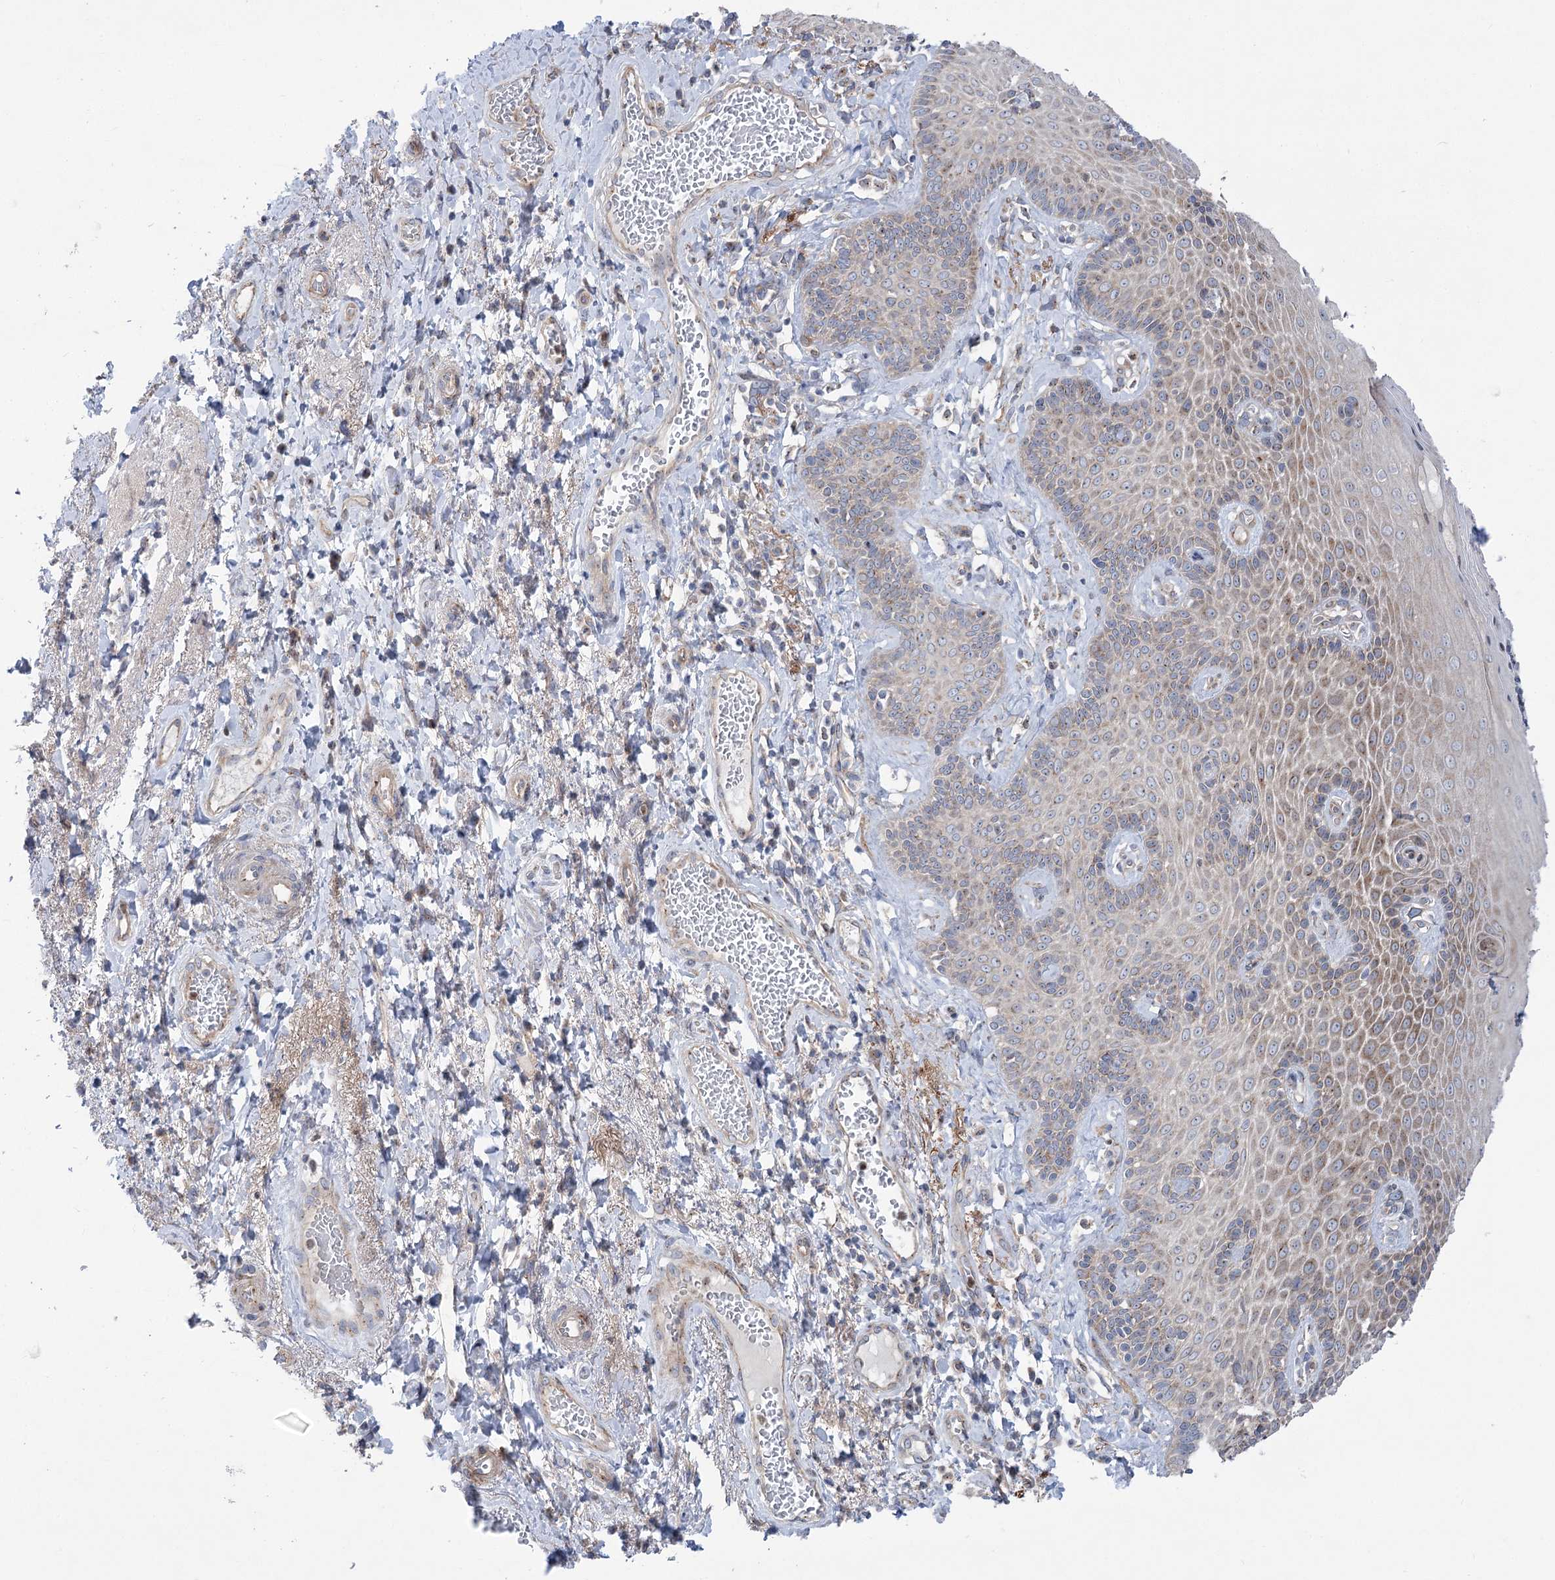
{"staining": {"intensity": "moderate", "quantity": "25%-75%", "location": "cytoplasmic/membranous"}, "tissue": "skin", "cell_type": "Epidermal cells", "image_type": "normal", "snomed": [{"axis": "morphology", "description": "Normal tissue, NOS"}, {"axis": "topography", "description": "Anal"}], "caption": "Immunohistochemistry (IHC) of benign skin exhibits medium levels of moderate cytoplasmic/membranous staining in about 25%-75% of epidermal cells.", "gene": "SCN11A", "patient": {"sex": "male", "age": 69}}